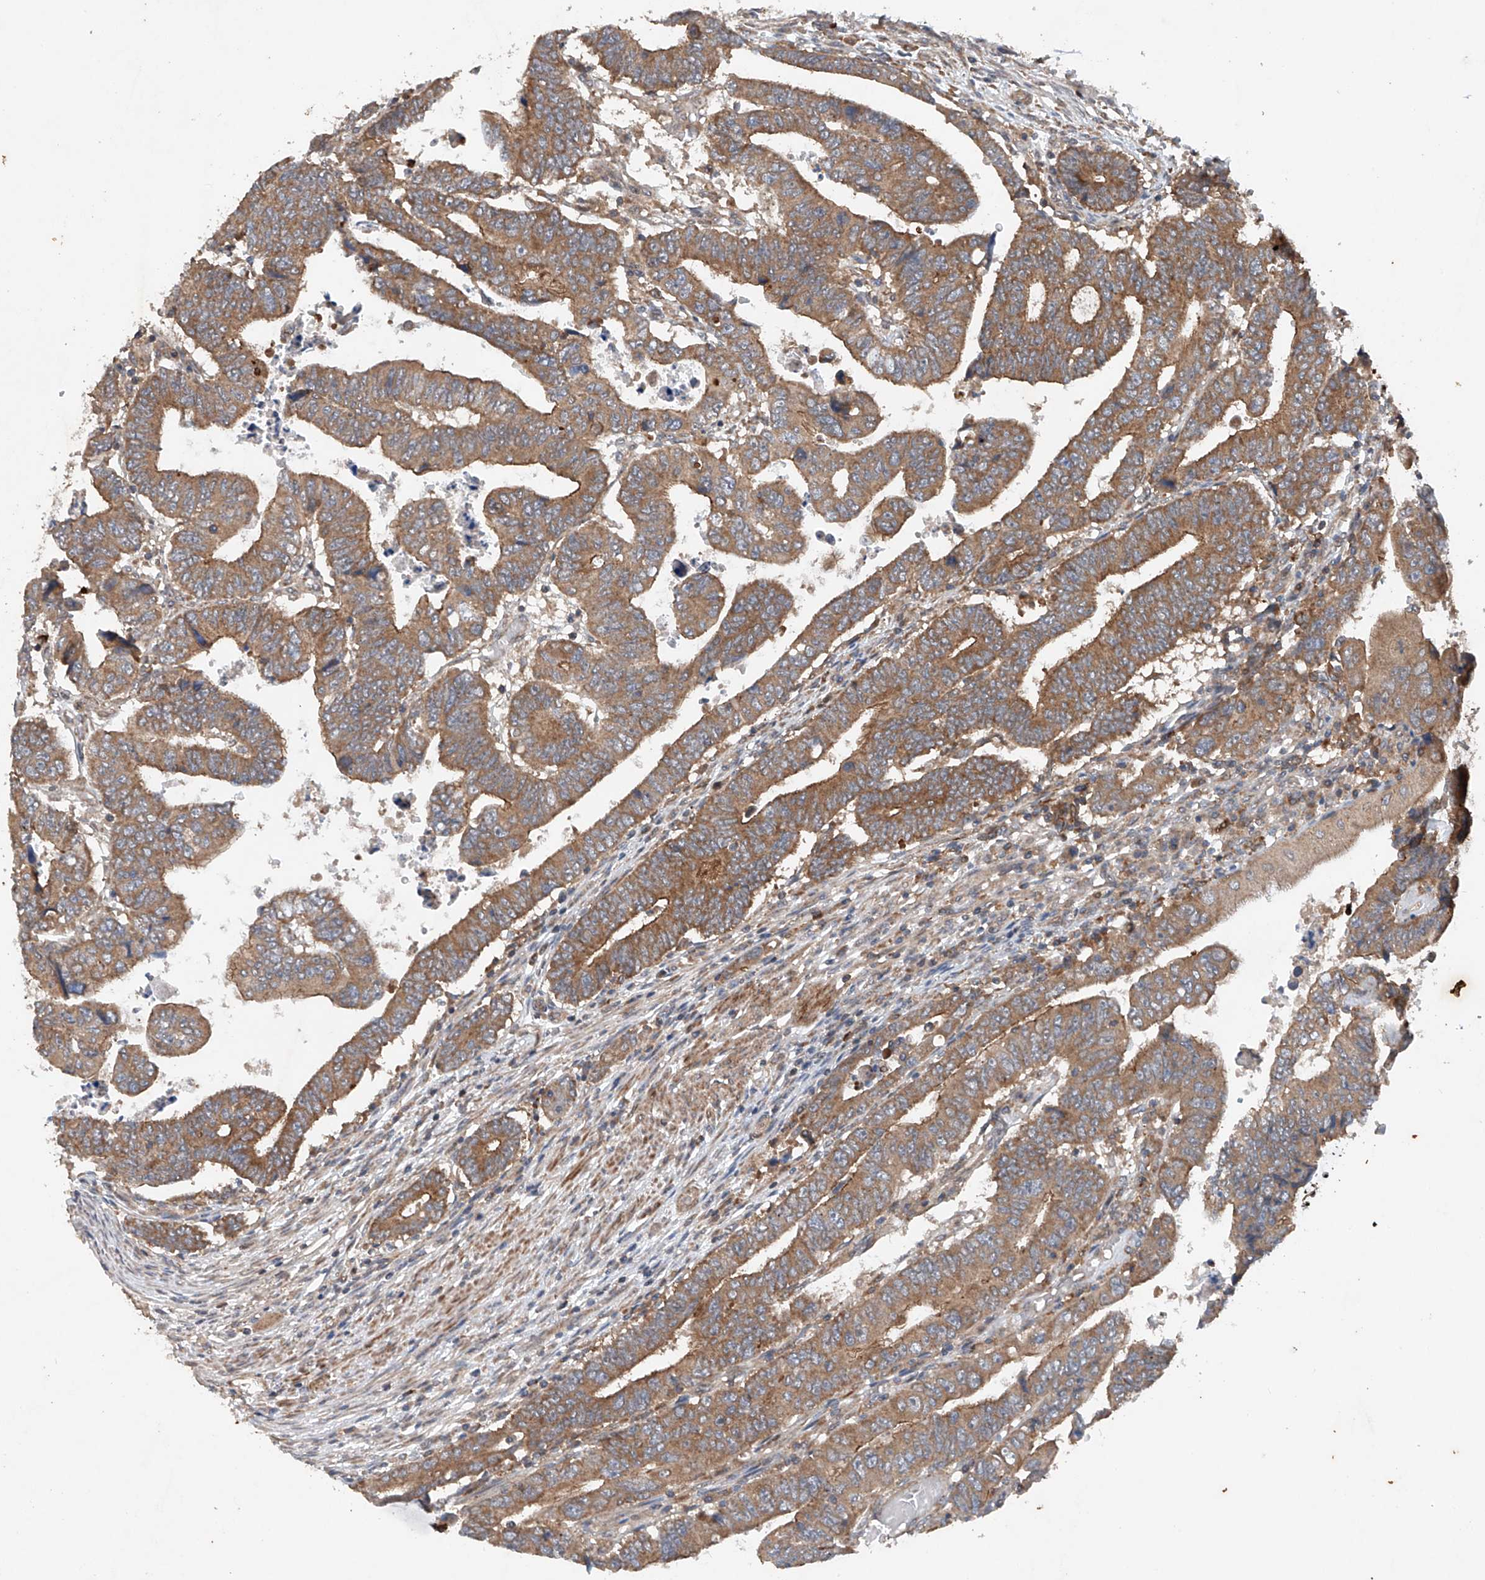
{"staining": {"intensity": "moderate", "quantity": ">75%", "location": "cytoplasmic/membranous"}, "tissue": "colorectal cancer", "cell_type": "Tumor cells", "image_type": "cancer", "snomed": [{"axis": "morphology", "description": "Normal tissue, NOS"}, {"axis": "morphology", "description": "Adenocarcinoma, NOS"}, {"axis": "topography", "description": "Rectum"}], "caption": "Protein staining demonstrates moderate cytoplasmic/membranous expression in approximately >75% of tumor cells in colorectal cancer (adenocarcinoma). (DAB (3,3'-diaminobenzidine) IHC, brown staining for protein, blue staining for nuclei).", "gene": "CEP85L", "patient": {"sex": "female", "age": 65}}